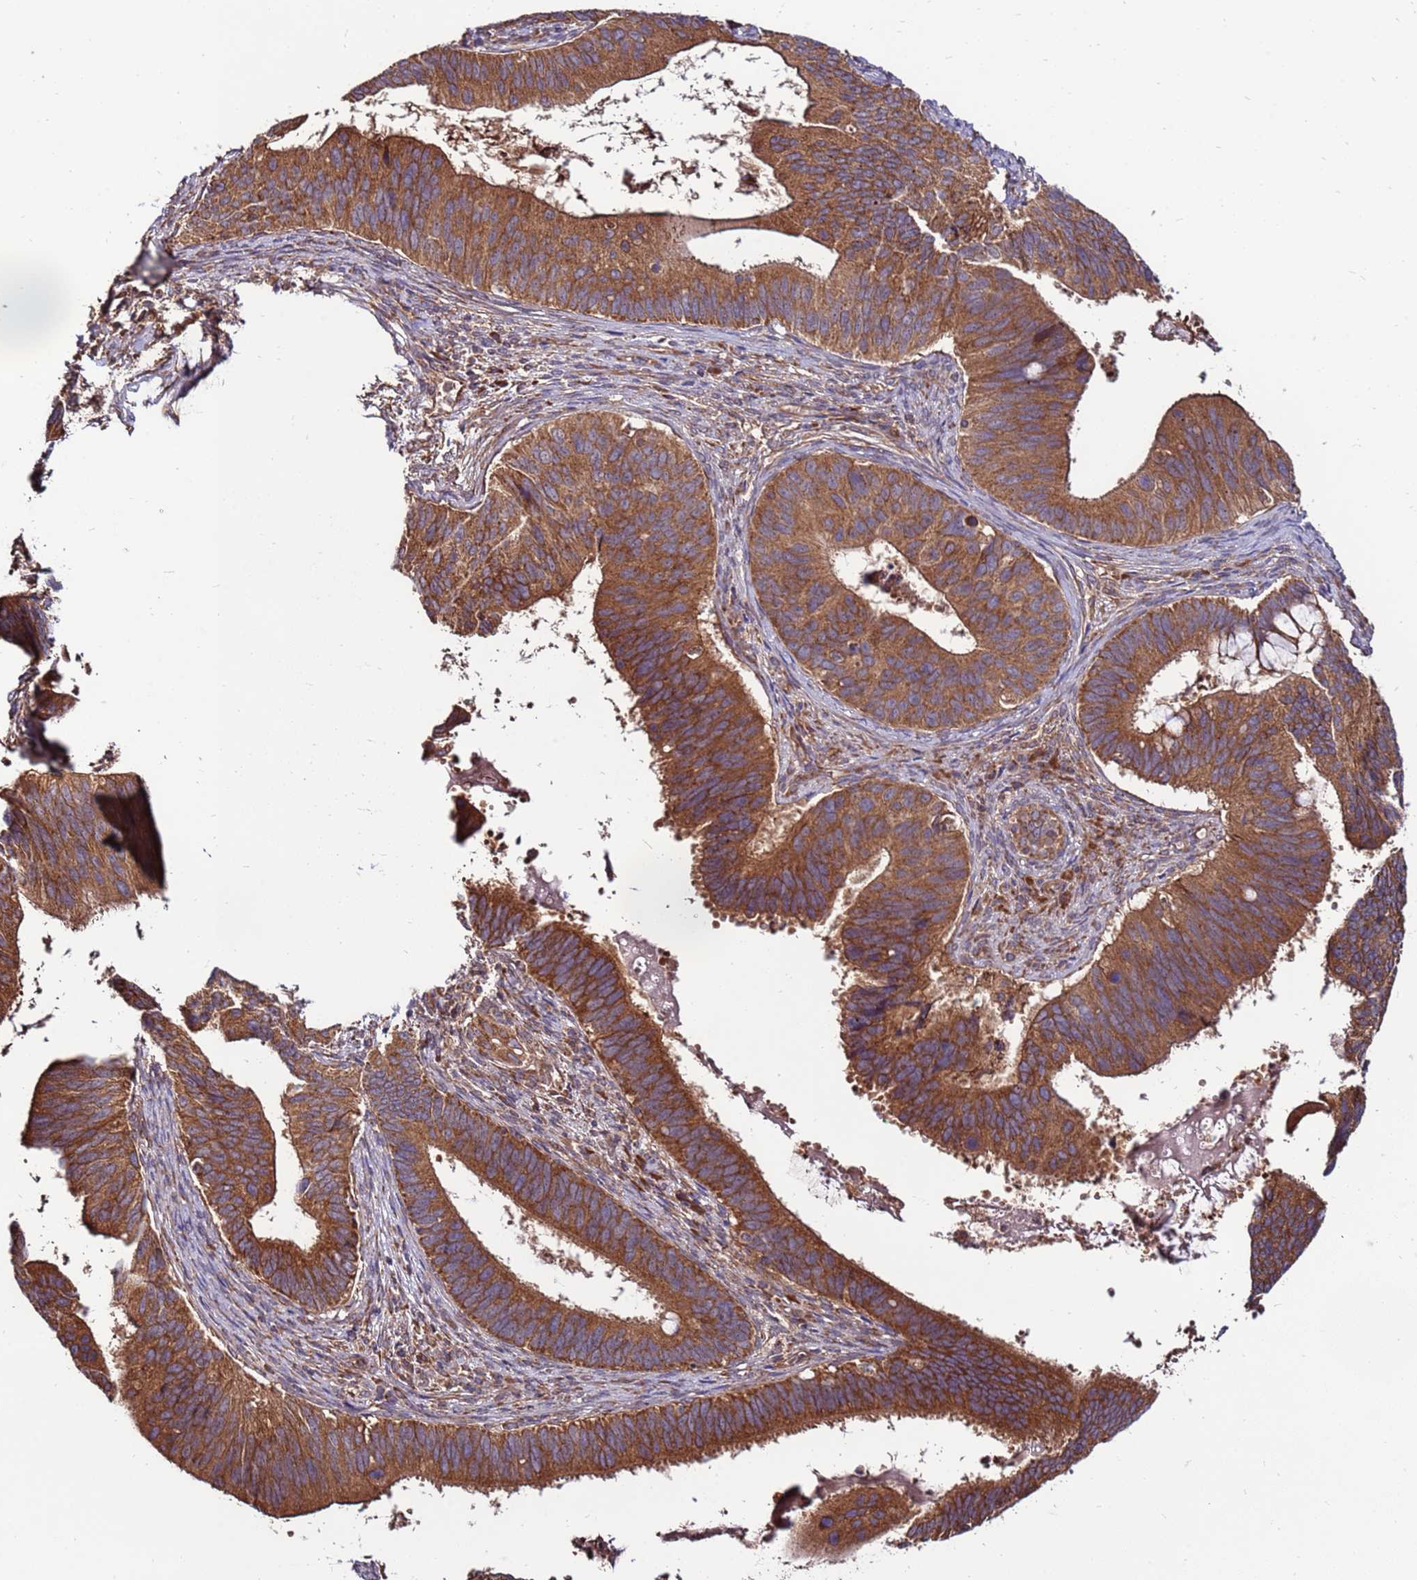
{"staining": {"intensity": "strong", "quantity": ">75%", "location": "cytoplasmic/membranous"}, "tissue": "cervical cancer", "cell_type": "Tumor cells", "image_type": "cancer", "snomed": [{"axis": "morphology", "description": "Adenocarcinoma, NOS"}, {"axis": "topography", "description": "Cervix"}], "caption": "The photomicrograph reveals a brown stain indicating the presence of a protein in the cytoplasmic/membranous of tumor cells in cervical cancer.", "gene": "SLC44A5", "patient": {"sex": "female", "age": 42}}